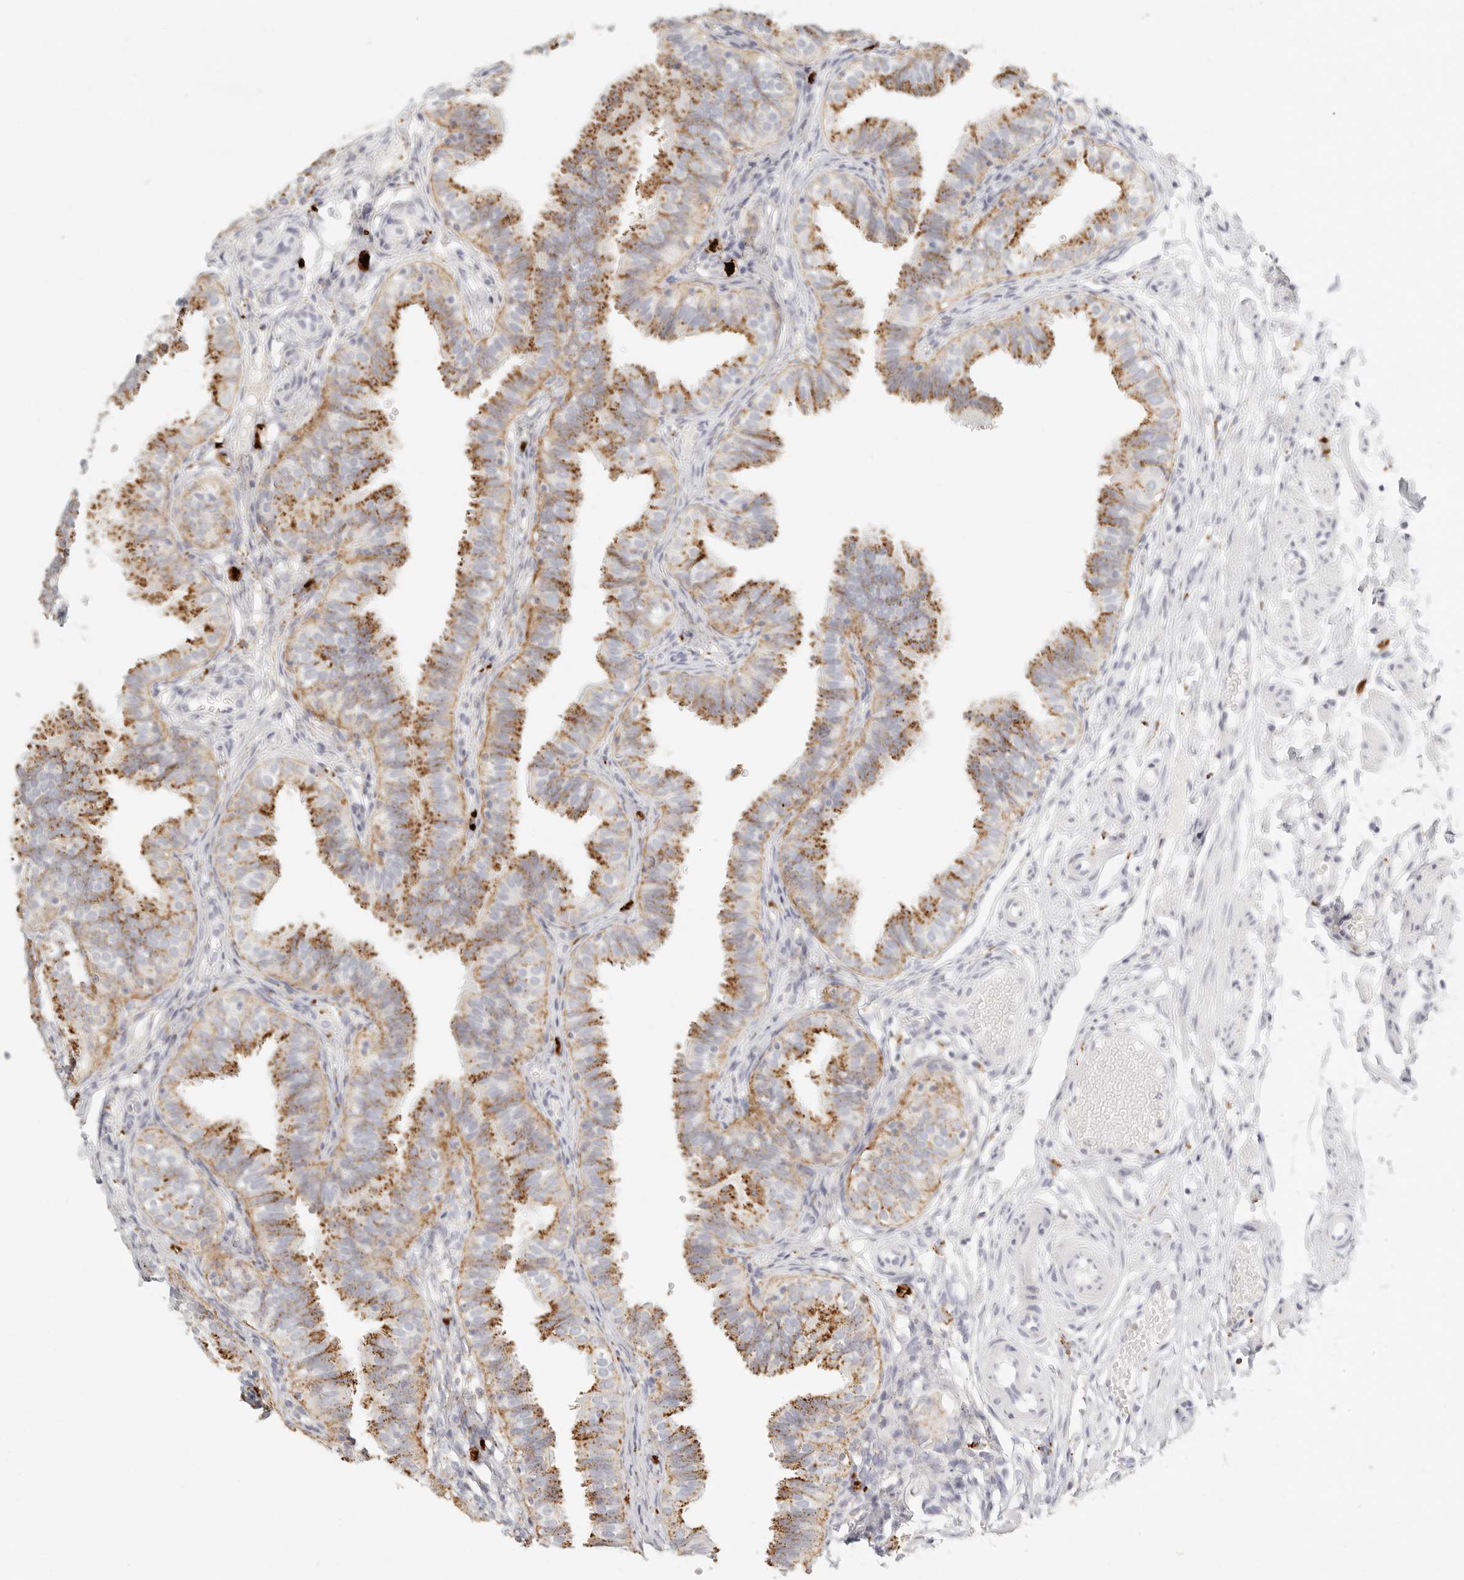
{"staining": {"intensity": "moderate", "quantity": ">75%", "location": "cytoplasmic/membranous"}, "tissue": "fallopian tube", "cell_type": "Glandular cells", "image_type": "normal", "snomed": [{"axis": "morphology", "description": "Normal tissue, NOS"}, {"axis": "topography", "description": "Fallopian tube"}], "caption": "DAB immunohistochemical staining of normal fallopian tube shows moderate cytoplasmic/membranous protein positivity in about >75% of glandular cells.", "gene": "RNASET2", "patient": {"sex": "female", "age": 35}}